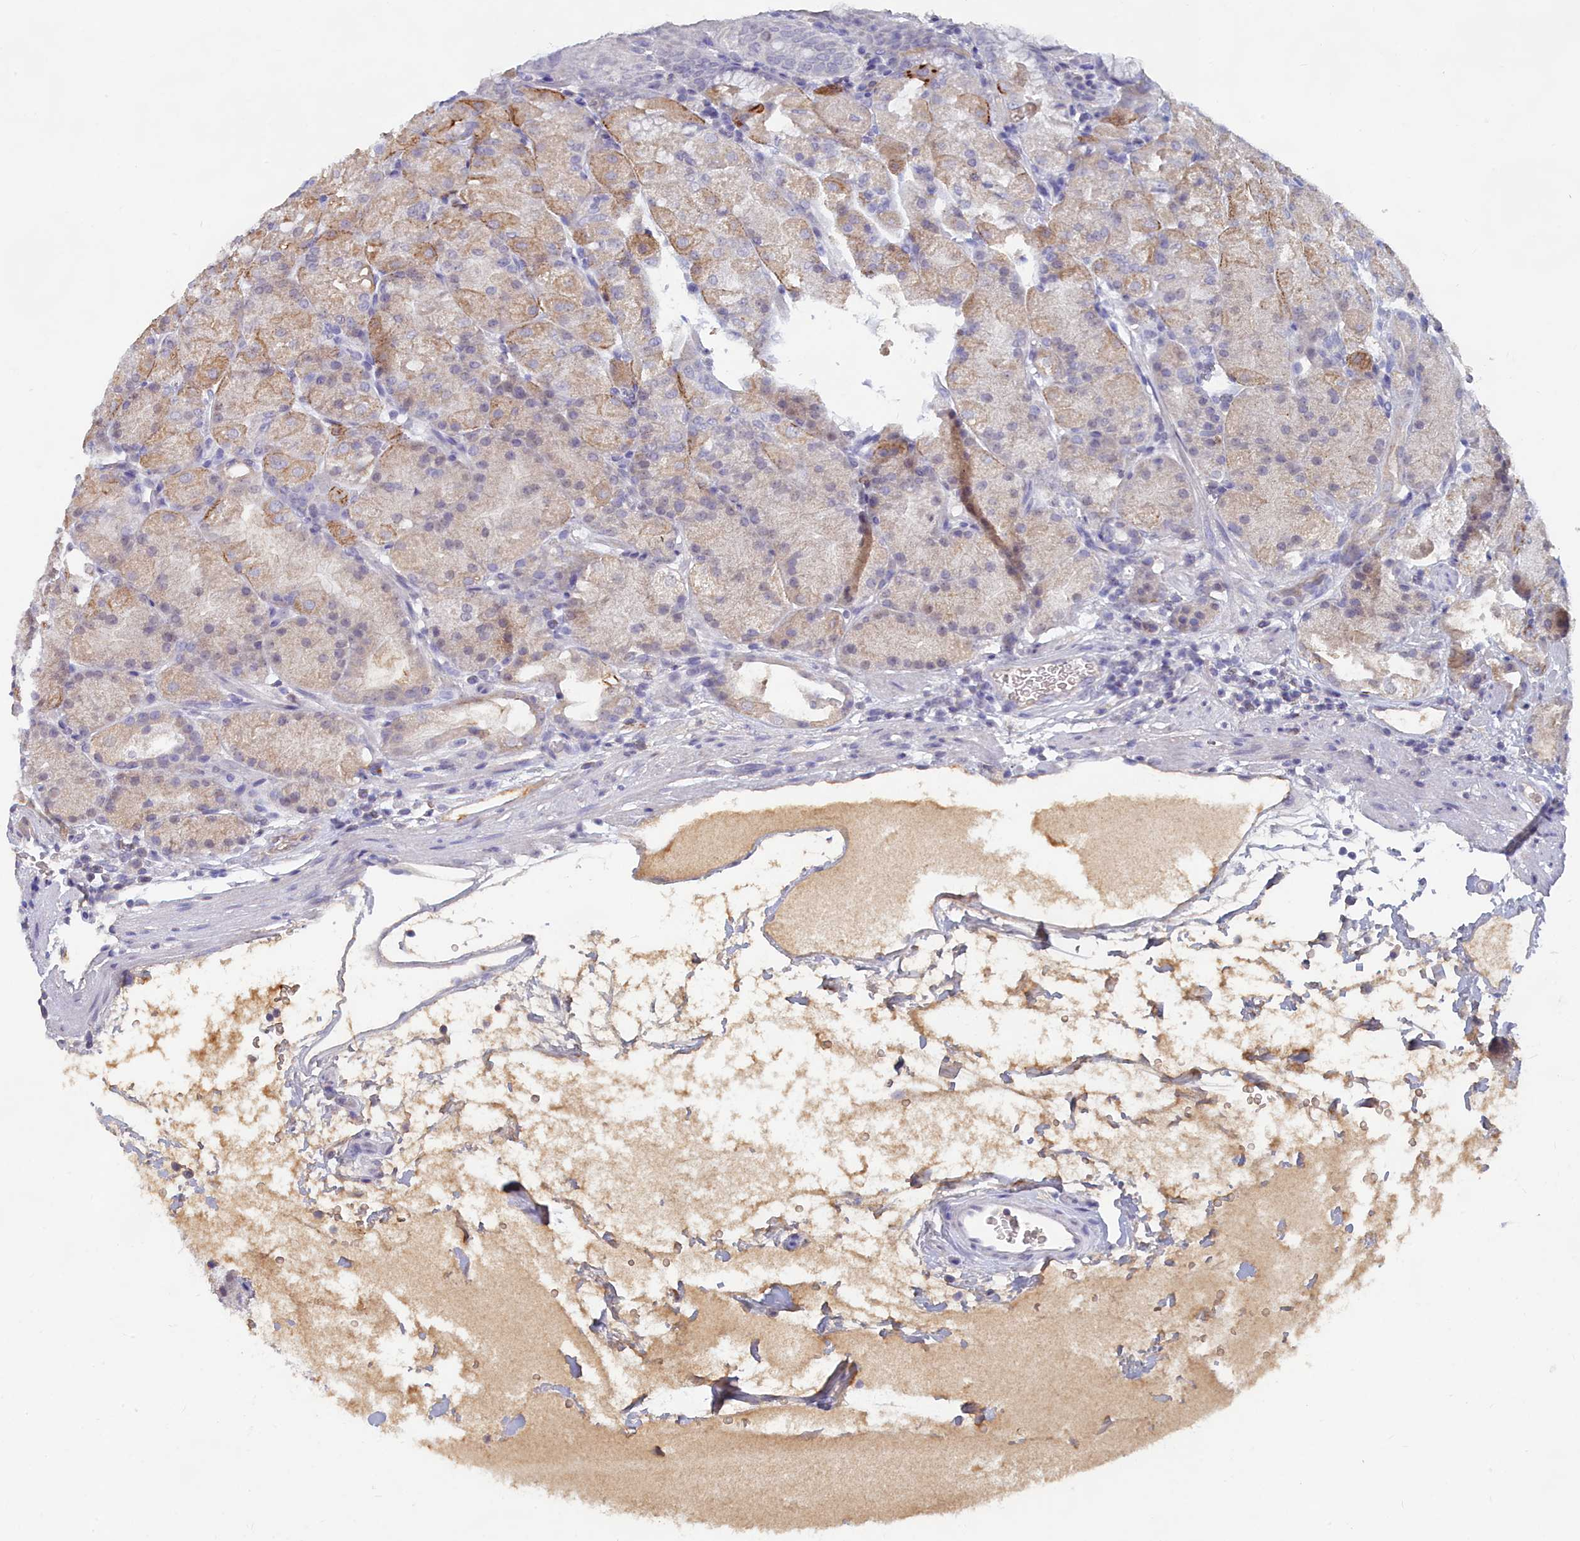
{"staining": {"intensity": "moderate", "quantity": "<25%", "location": "cytoplasmic/membranous"}, "tissue": "stomach", "cell_type": "Glandular cells", "image_type": "normal", "snomed": [{"axis": "morphology", "description": "Normal tissue, NOS"}, {"axis": "topography", "description": "Stomach, upper"}, {"axis": "topography", "description": "Stomach, lower"}], "caption": "A histopathology image showing moderate cytoplasmic/membranous staining in about <25% of glandular cells in benign stomach, as visualized by brown immunohistochemical staining.", "gene": "LRIF1", "patient": {"sex": "male", "age": 62}}